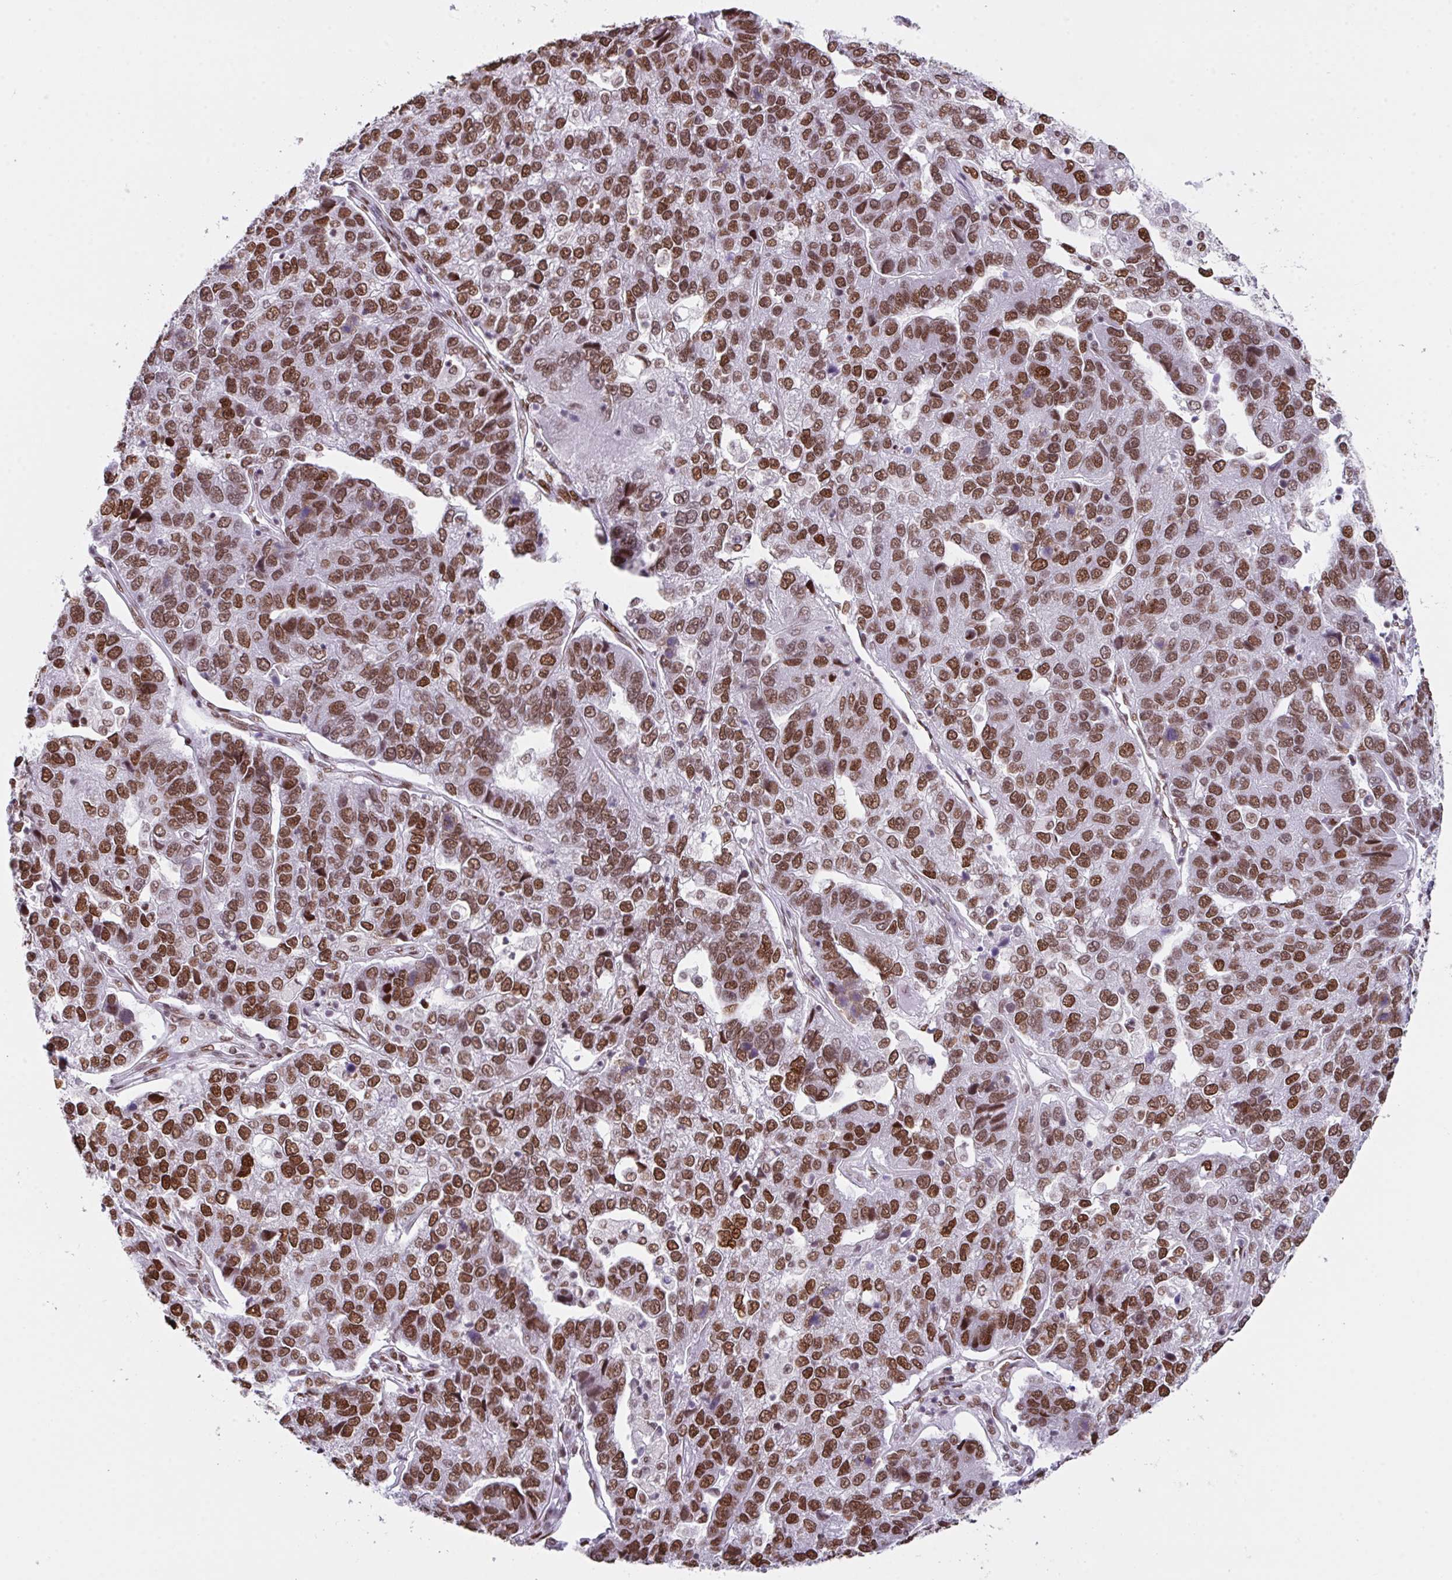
{"staining": {"intensity": "strong", "quantity": ">75%", "location": "nuclear"}, "tissue": "pancreatic cancer", "cell_type": "Tumor cells", "image_type": "cancer", "snomed": [{"axis": "morphology", "description": "Adenocarcinoma, NOS"}, {"axis": "topography", "description": "Pancreas"}], "caption": "Strong nuclear expression for a protein is seen in about >75% of tumor cells of pancreatic cancer using immunohistochemistry.", "gene": "CLP1", "patient": {"sex": "female", "age": 61}}